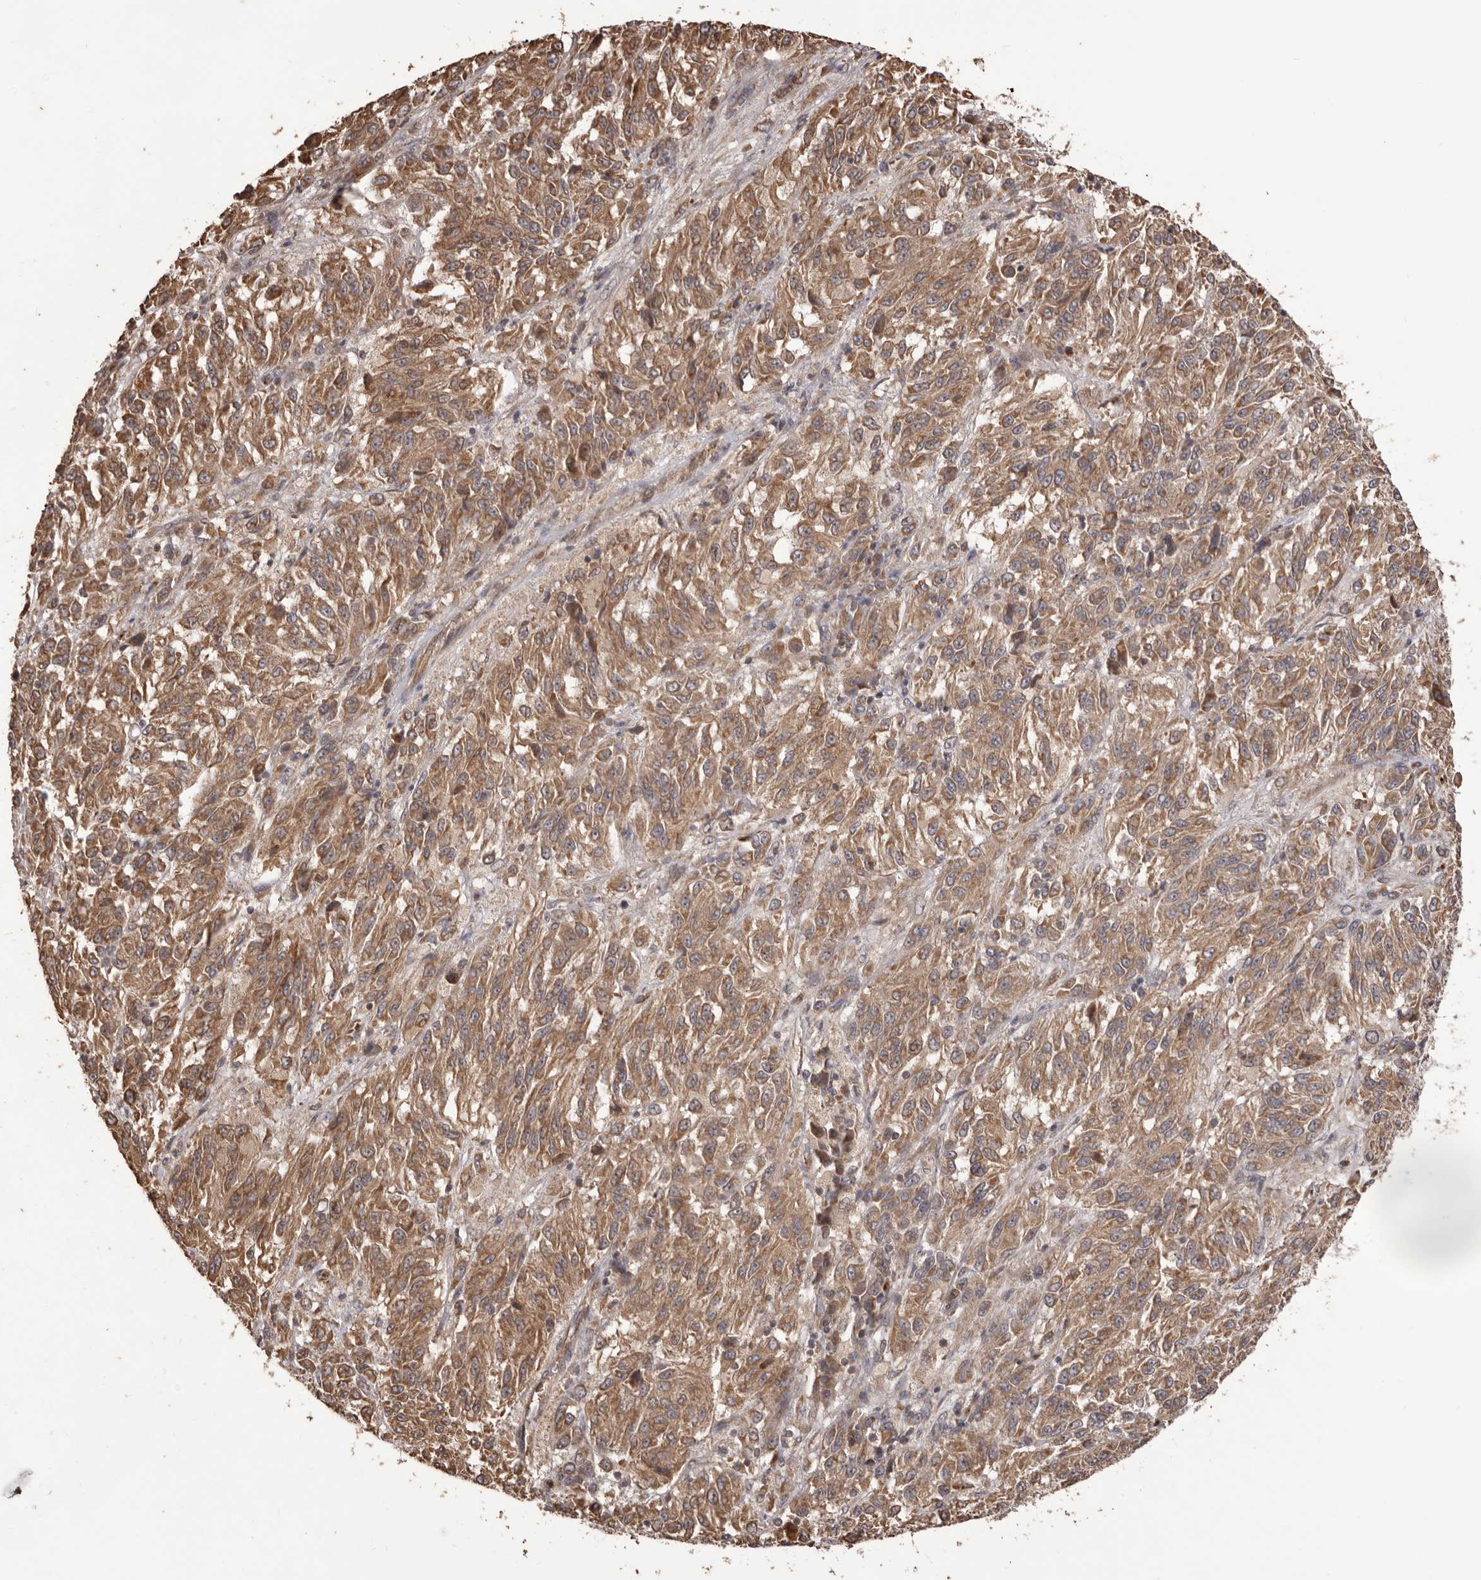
{"staining": {"intensity": "moderate", "quantity": ">75%", "location": "cytoplasmic/membranous"}, "tissue": "melanoma", "cell_type": "Tumor cells", "image_type": "cancer", "snomed": [{"axis": "morphology", "description": "Malignant melanoma, Metastatic site"}, {"axis": "topography", "description": "Lung"}], "caption": "This image displays melanoma stained with immunohistochemistry (IHC) to label a protein in brown. The cytoplasmic/membranous of tumor cells show moderate positivity for the protein. Nuclei are counter-stained blue.", "gene": "QRSL1", "patient": {"sex": "male", "age": 64}}